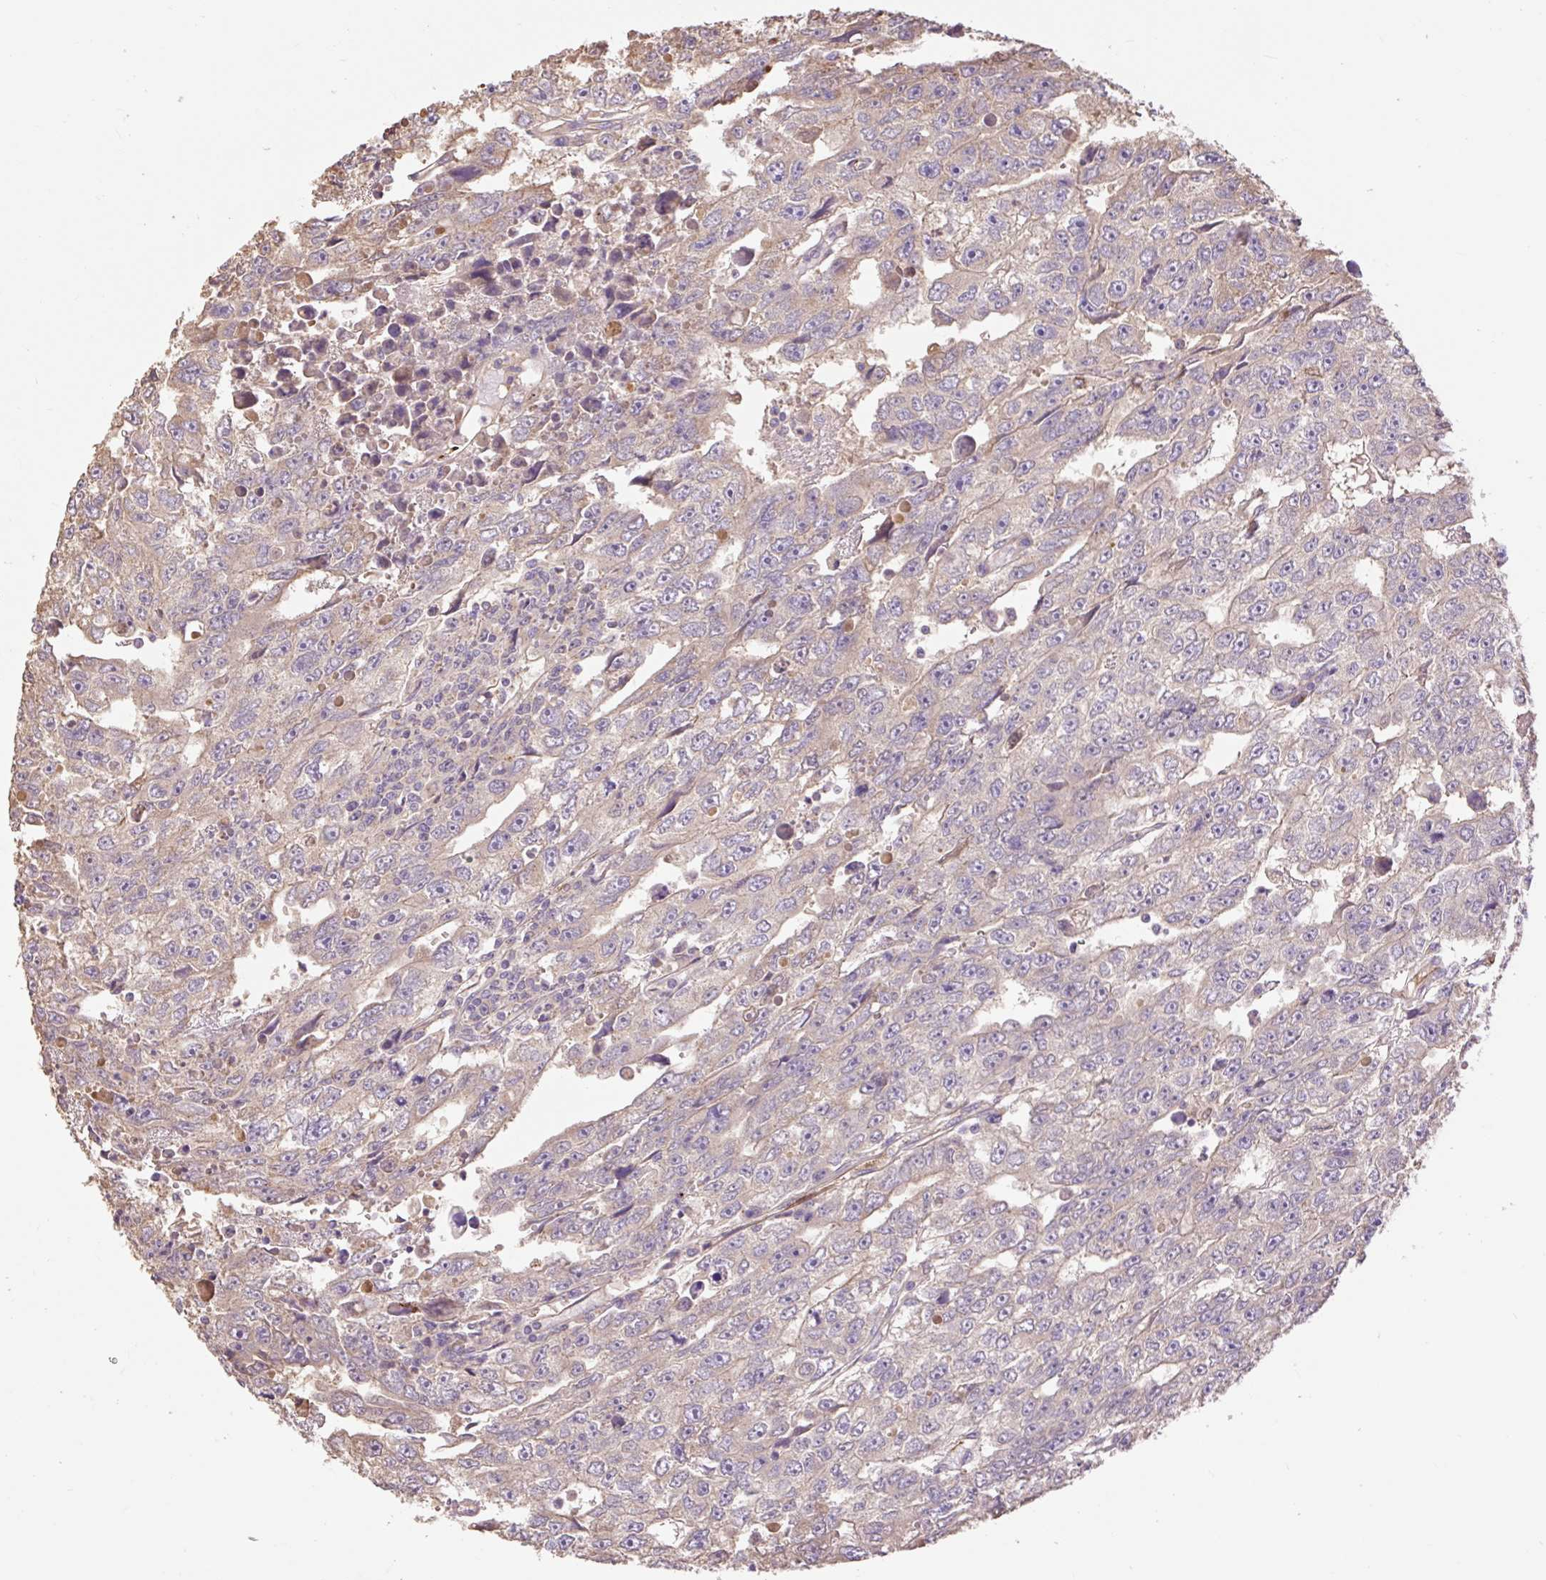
{"staining": {"intensity": "negative", "quantity": "none", "location": "none"}, "tissue": "testis cancer", "cell_type": "Tumor cells", "image_type": "cancer", "snomed": [{"axis": "morphology", "description": "Carcinoma, Embryonal, NOS"}, {"axis": "topography", "description": "Testis"}], "caption": "A high-resolution histopathology image shows immunohistochemistry (IHC) staining of testis embryonal carcinoma, which reveals no significant expression in tumor cells.", "gene": "DESI1", "patient": {"sex": "male", "age": 20}}